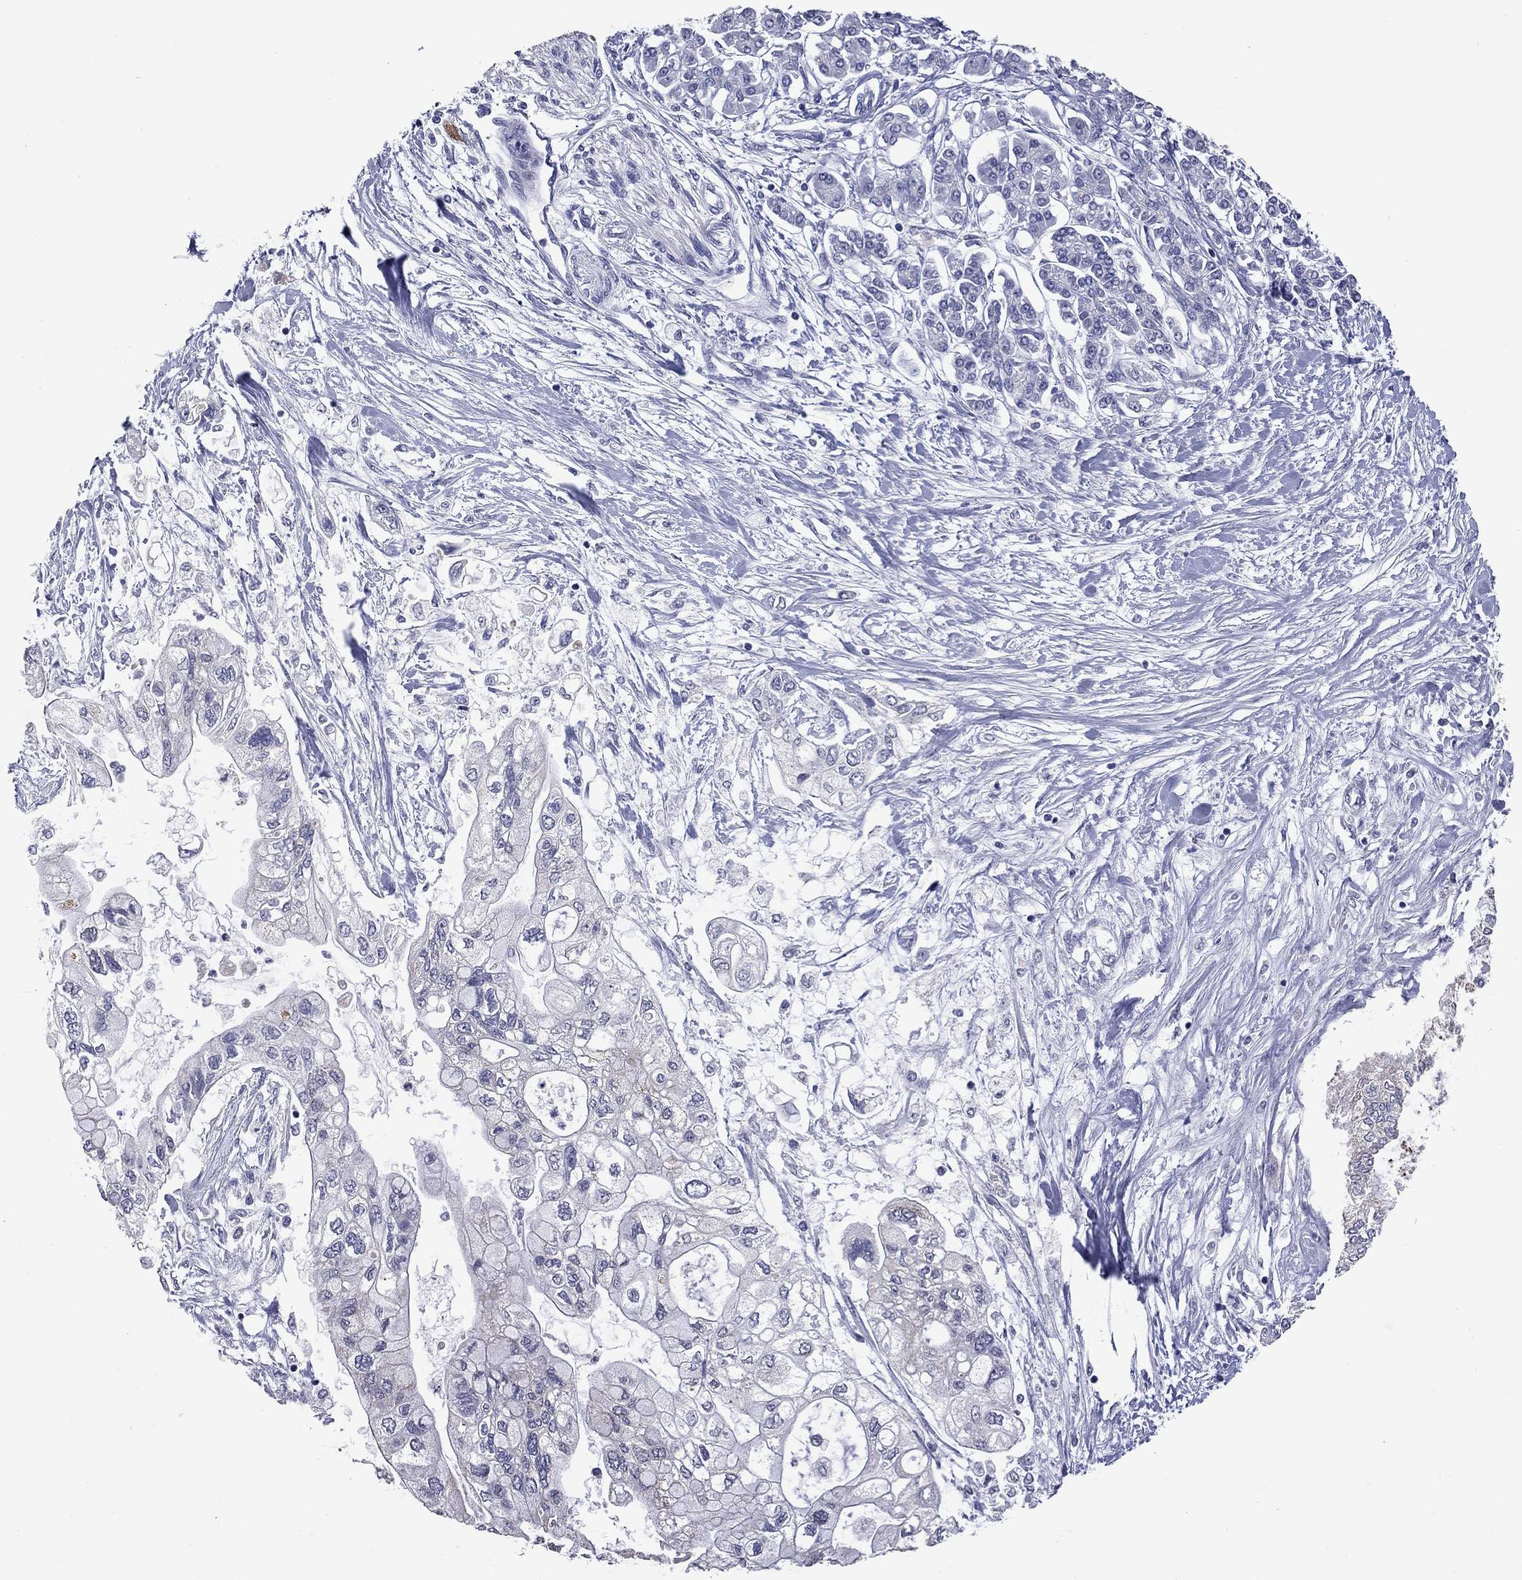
{"staining": {"intensity": "negative", "quantity": "none", "location": "none"}, "tissue": "pancreatic cancer", "cell_type": "Tumor cells", "image_type": "cancer", "snomed": [{"axis": "morphology", "description": "Adenocarcinoma, NOS"}, {"axis": "topography", "description": "Pancreas"}], "caption": "Human adenocarcinoma (pancreatic) stained for a protein using immunohistochemistry (IHC) demonstrates no staining in tumor cells.", "gene": "SHOC2", "patient": {"sex": "female", "age": 77}}